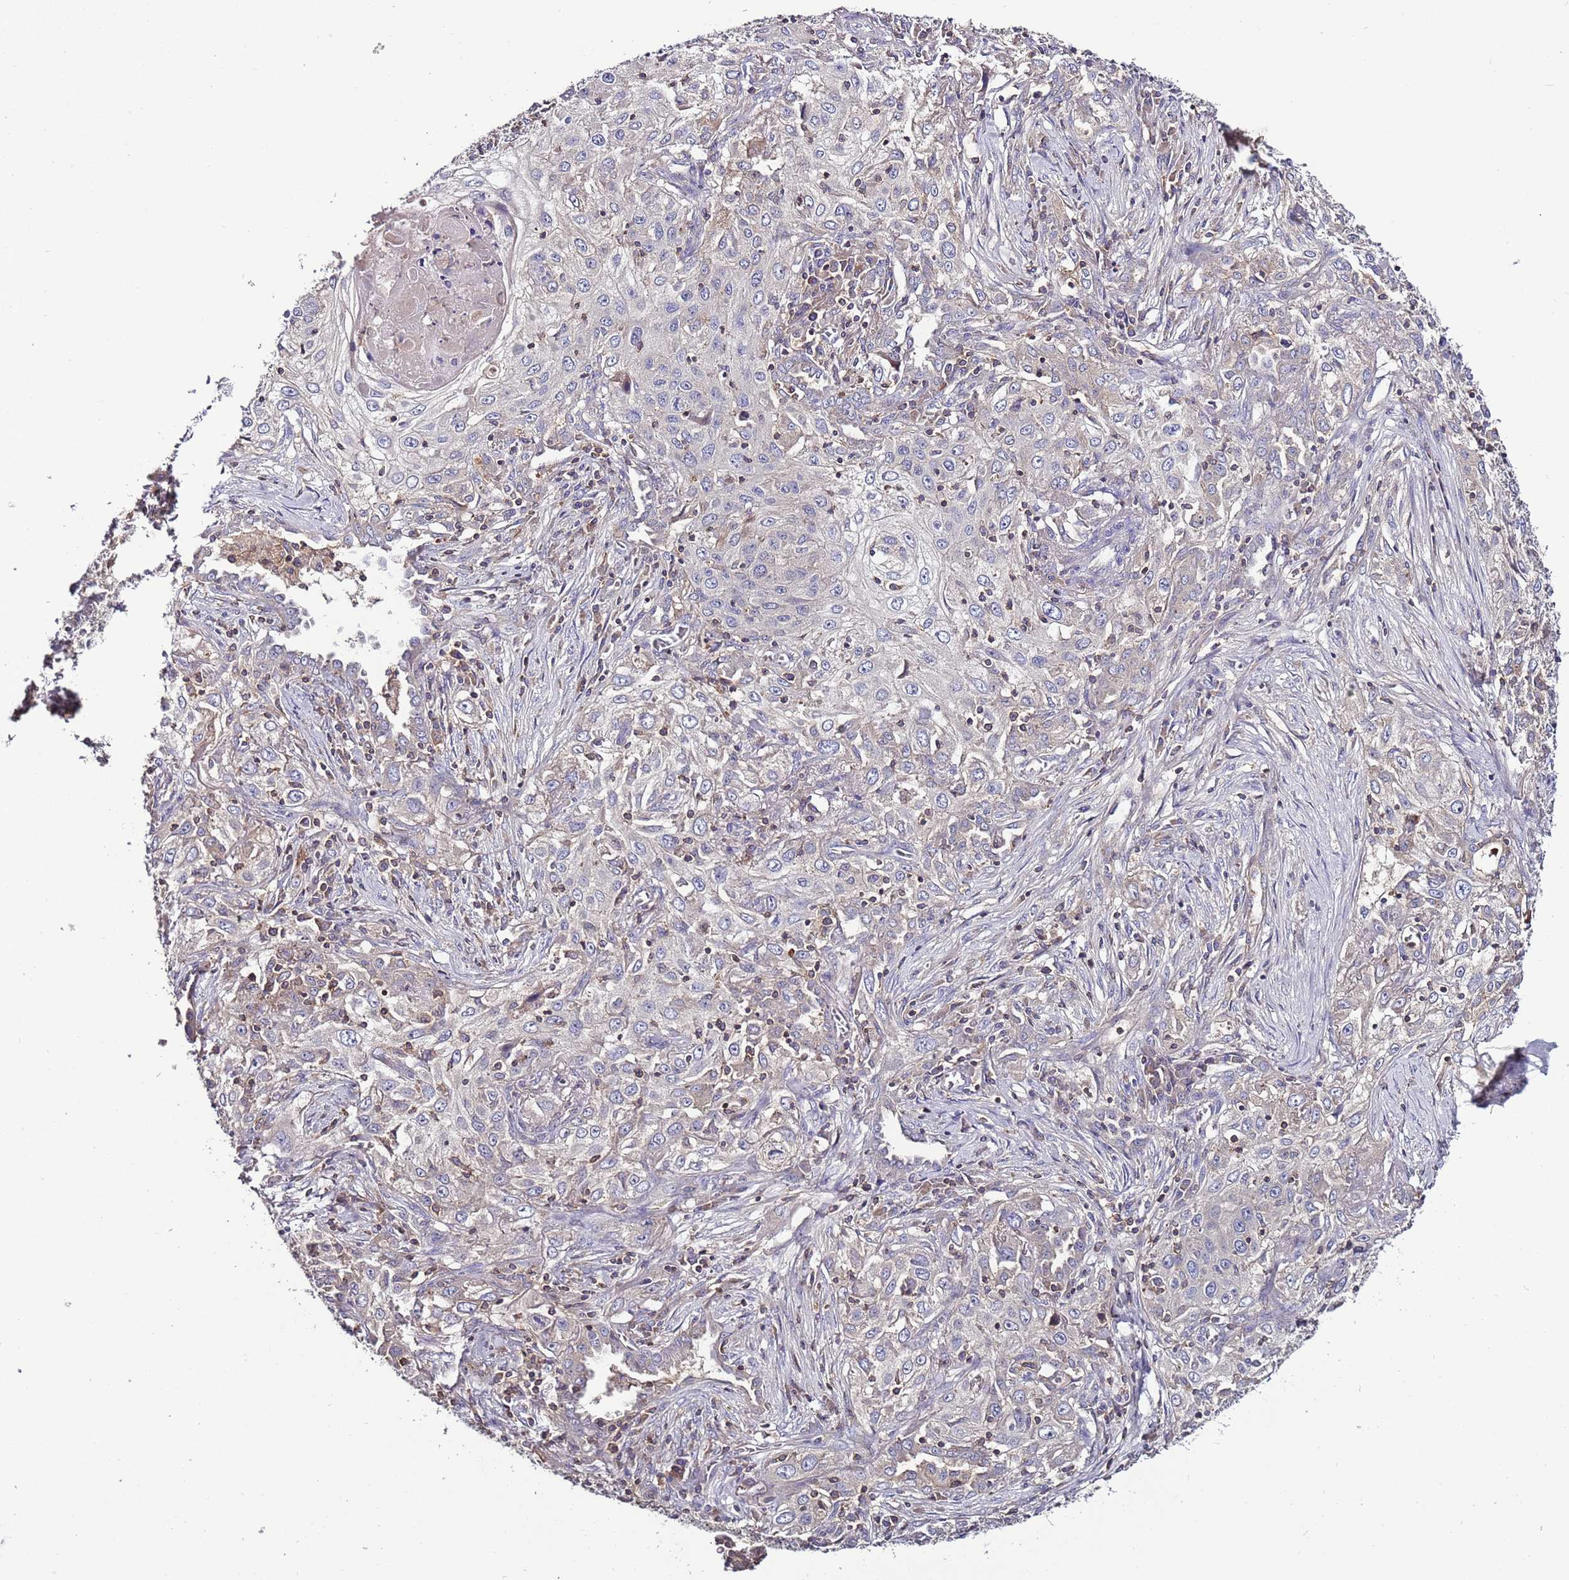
{"staining": {"intensity": "negative", "quantity": "none", "location": "none"}, "tissue": "lung cancer", "cell_type": "Tumor cells", "image_type": "cancer", "snomed": [{"axis": "morphology", "description": "Squamous cell carcinoma, NOS"}, {"axis": "topography", "description": "Lung"}], "caption": "This is an immunohistochemistry (IHC) micrograph of lung squamous cell carcinoma. There is no expression in tumor cells.", "gene": "IGIP", "patient": {"sex": "female", "age": 69}}